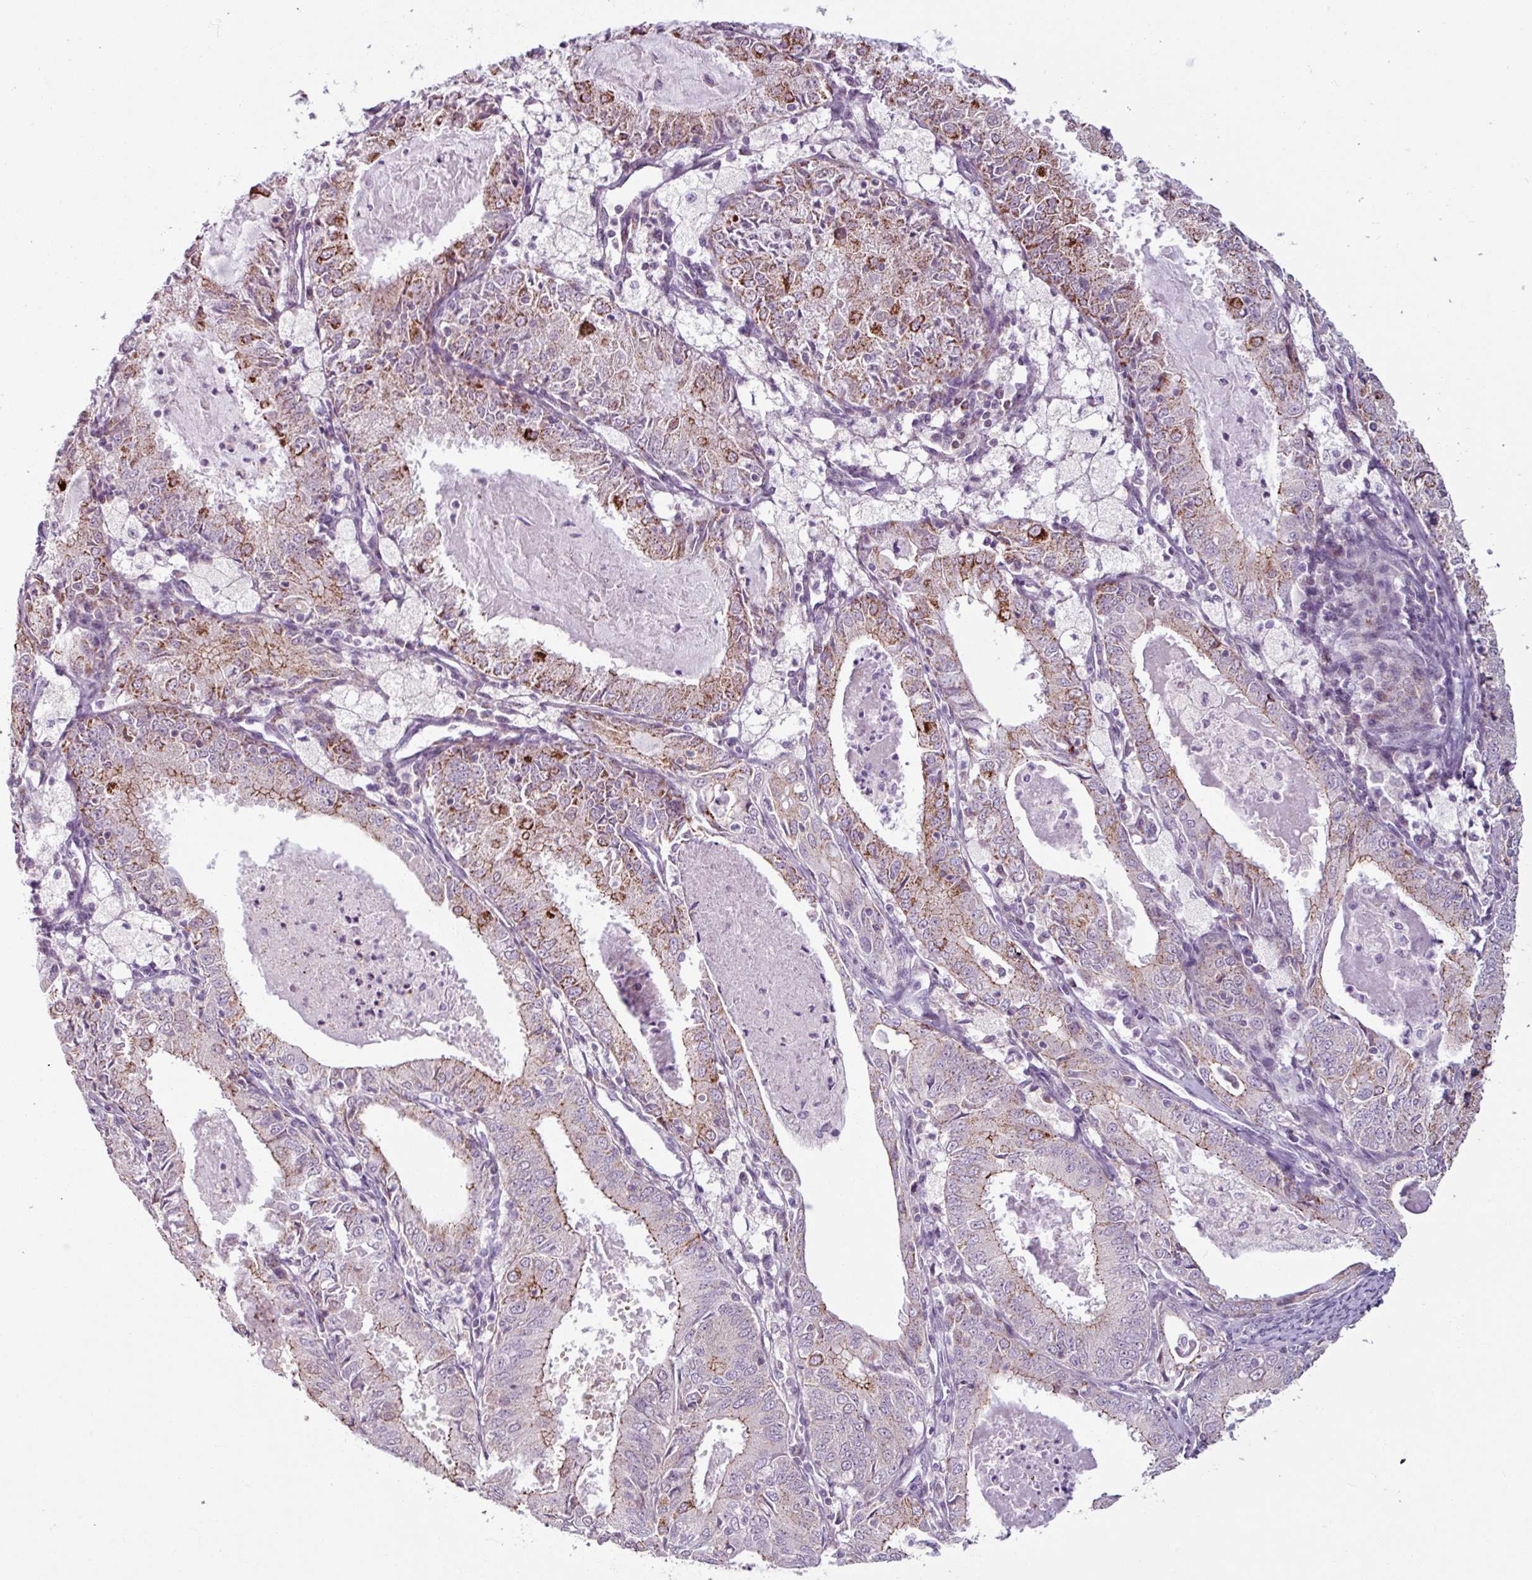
{"staining": {"intensity": "moderate", "quantity": "25%-75%", "location": "cytoplasmic/membranous"}, "tissue": "endometrial cancer", "cell_type": "Tumor cells", "image_type": "cancer", "snomed": [{"axis": "morphology", "description": "Adenocarcinoma, NOS"}, {"axis": "topography", "description": "Endometrium"}], "caption": "IHC histopathology image of neoplastic tissue: human adenocarcinoma (endometrial) stained using immunohistochemistry (IHC) displays medium levels of moderate protein expression localized specifically in the cytoplasmic/membranous of tumor cells, appearing as a cytoplasmic/membranous brown color.", "gene": "PNMA6A", "patient": {"sex": "female", "age": 57}}